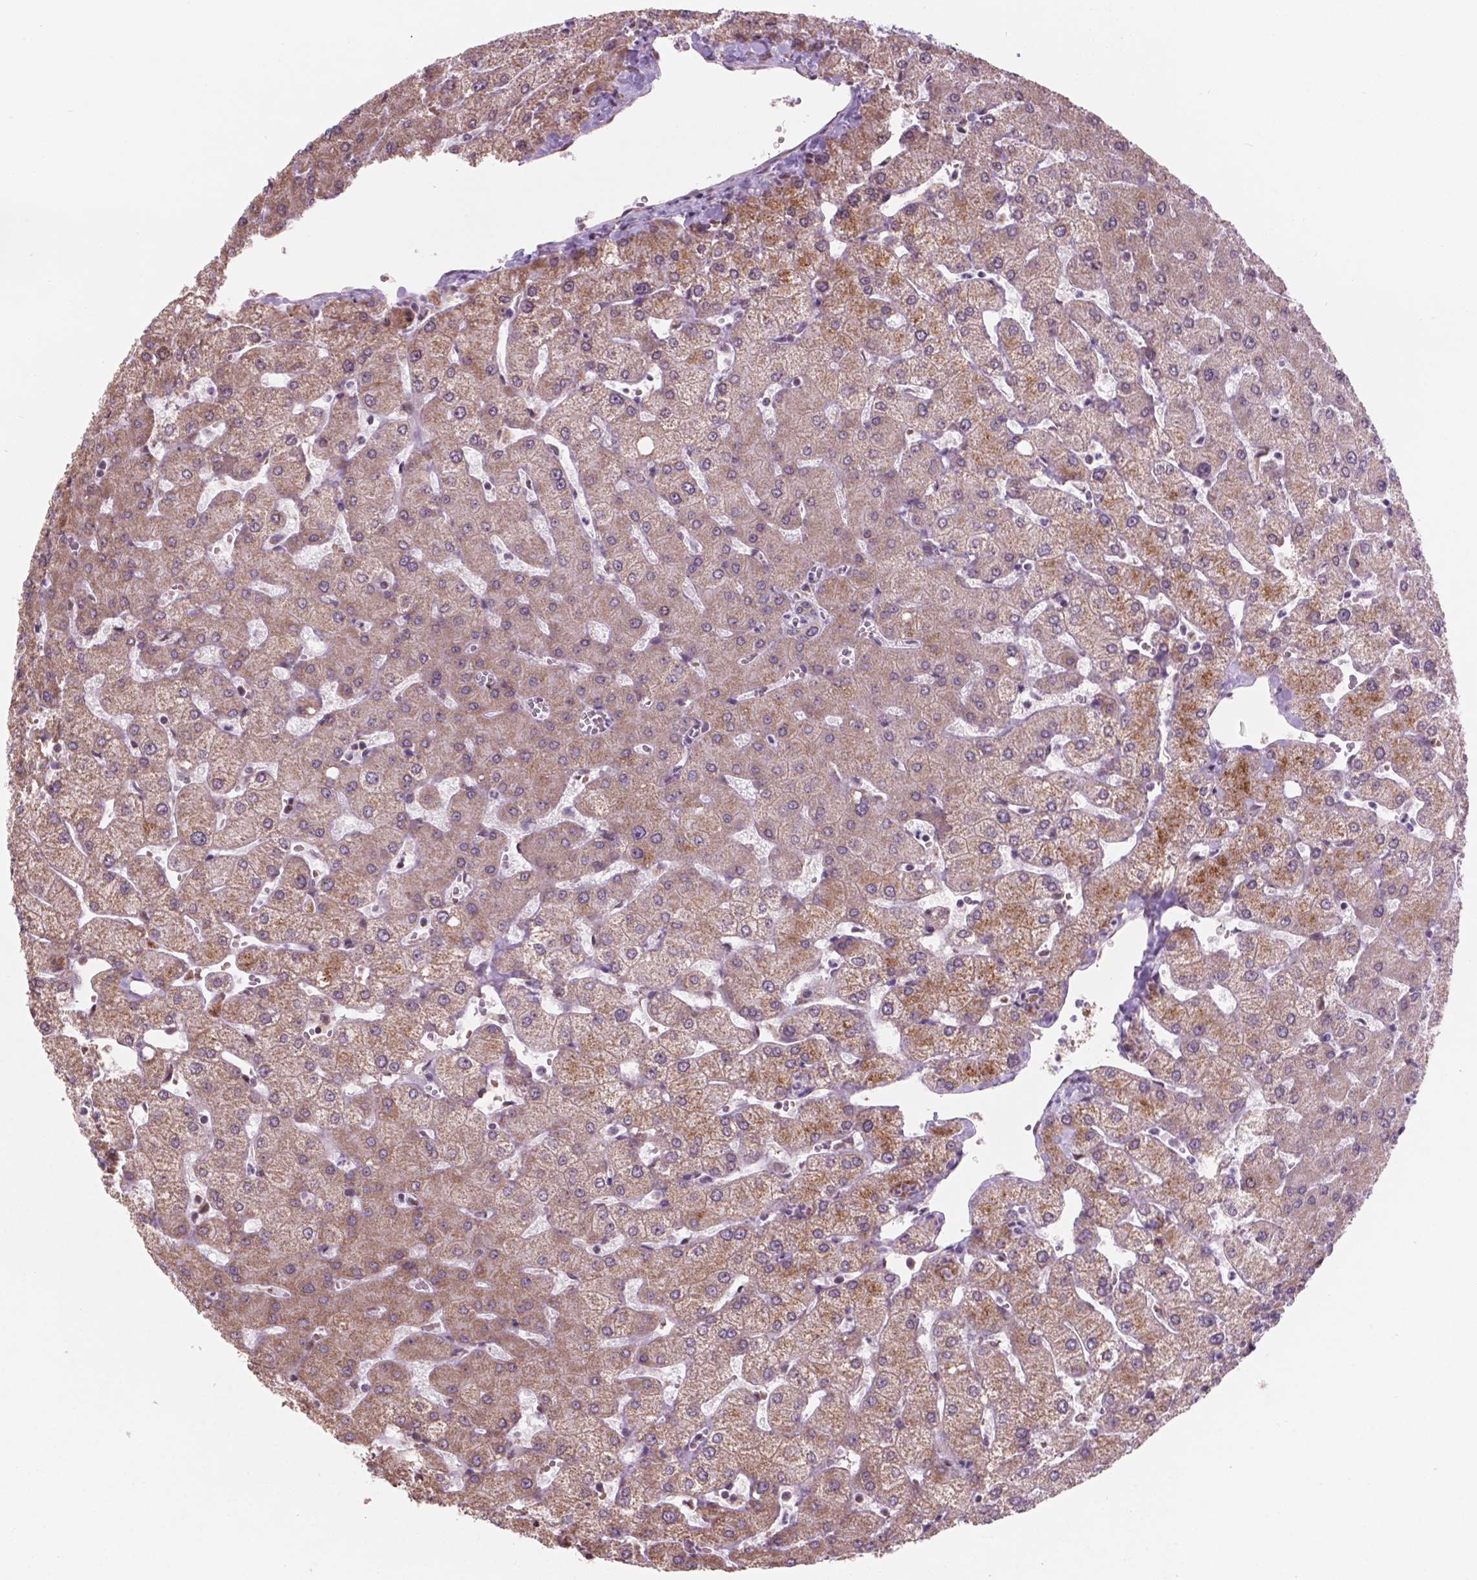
{"staining": {"intensity": "negative", "quantity": "none", "location": "none"}, "tissue": "liver", "cell_type": "Cholangiocytes", "image_type": "normal", "snomed": [{"axis": "morphology", "description": "Normal tissue, NOS"}, {"axis": "topography", "description": "Liver"}], "caption": "Immunohistochemical staining of benign human liver shows no significant expression in cholangiocytes. (Brightfield microscopy of DAB immunohistochemistry (IHC) at high magnification).", "gene": "NDUFA10", "patient": {"sex": "female", "age": 54}}